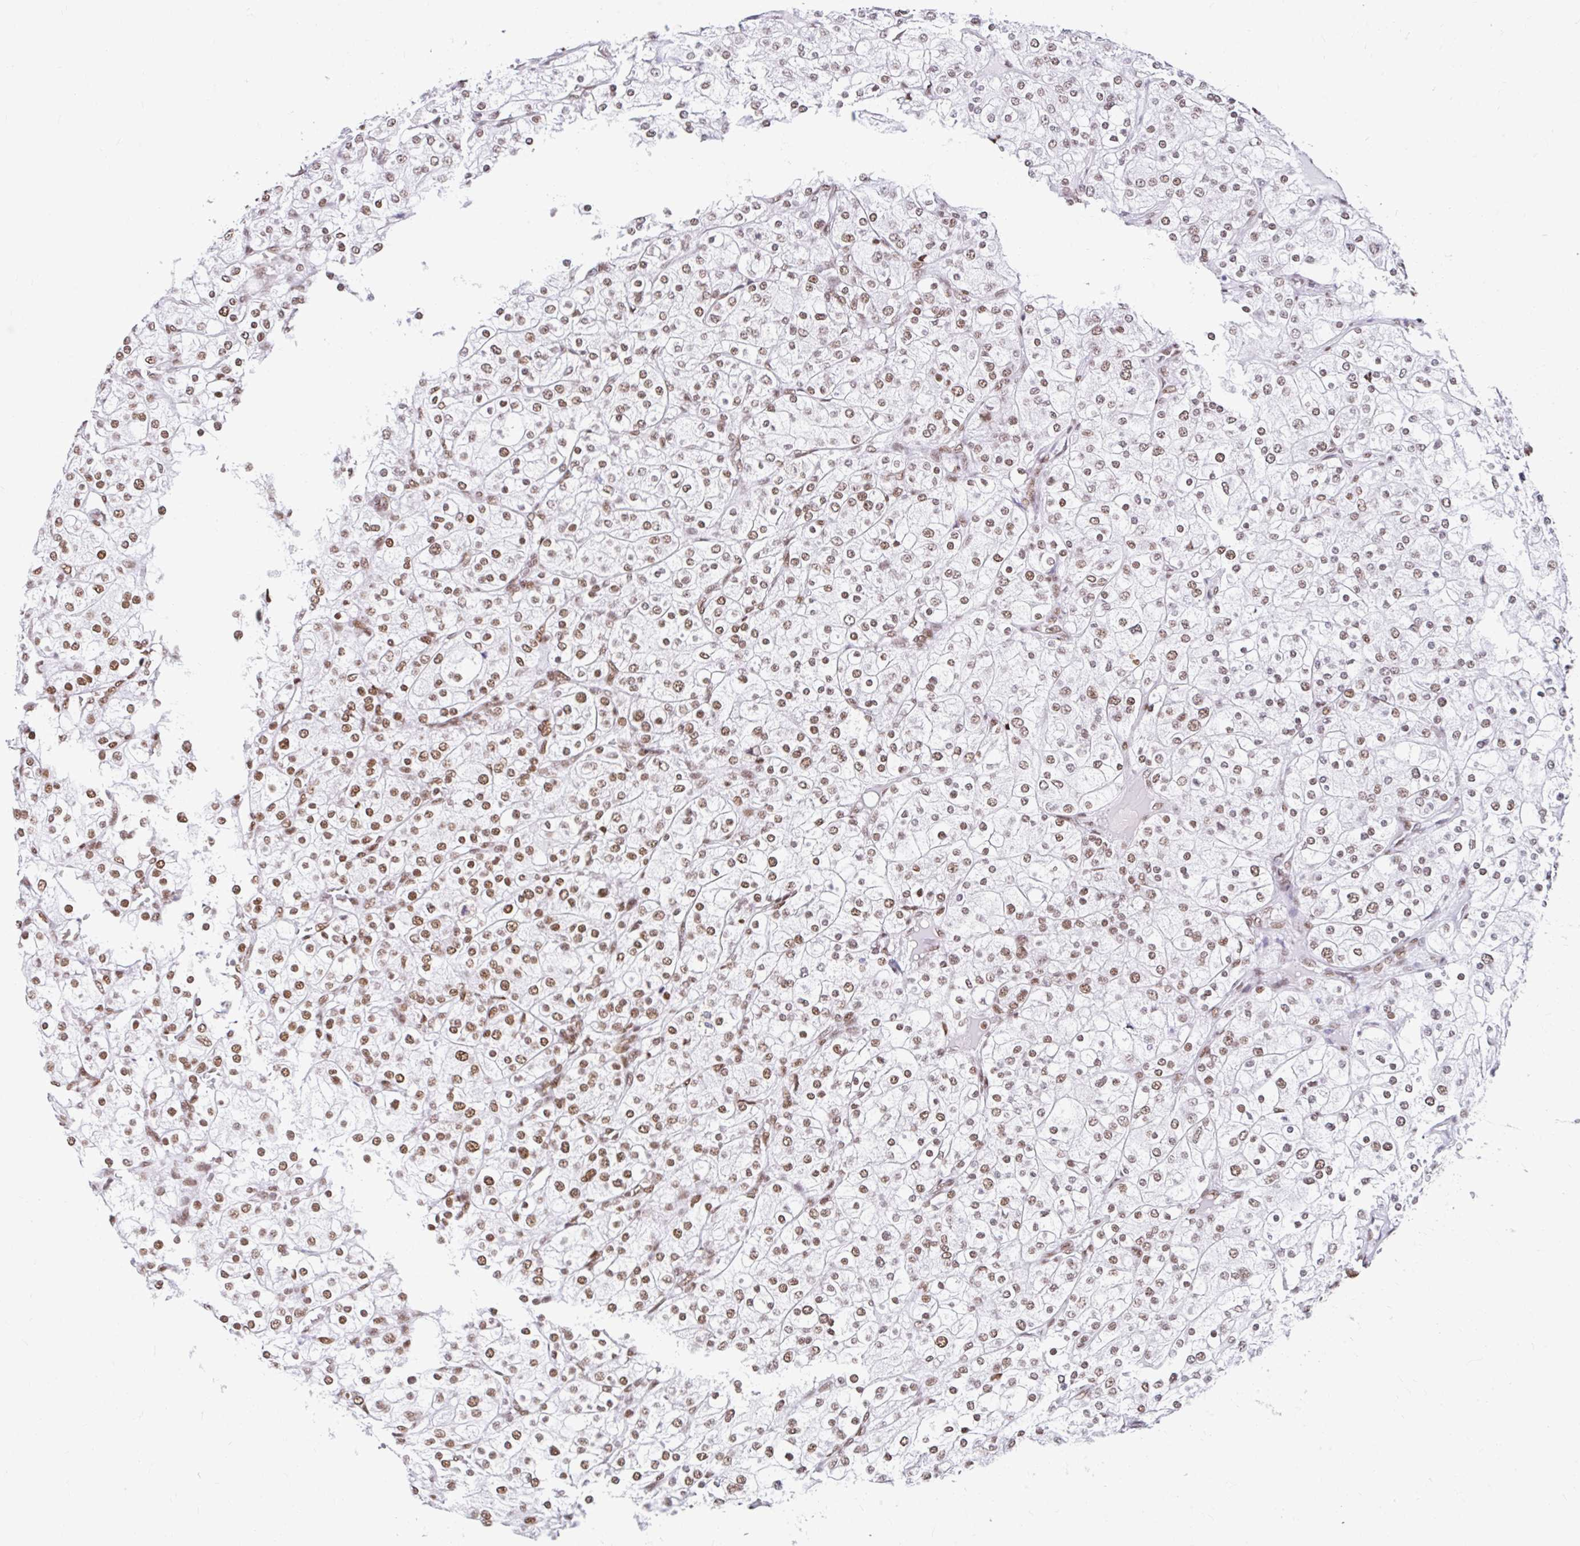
{"staining": {"intensity": "moderate", "quantity": ">75%", "location": "nuclear"}, "tissue": "renal cancer", "cell_type": "Tumor cells", "image_type": "cancer", "snomed": [{"axis": "morphology", "description": "Adenocarcinoma, NOS"}, {"axis": "topography", "description": "Kidney"}], "caption": "Renal adenocarcinoma stained for a protein shows moderate nuclear positivity in tumor cells.", "gene": "KHDRBS1", "patient": {"sex": "male", "age": 80}}